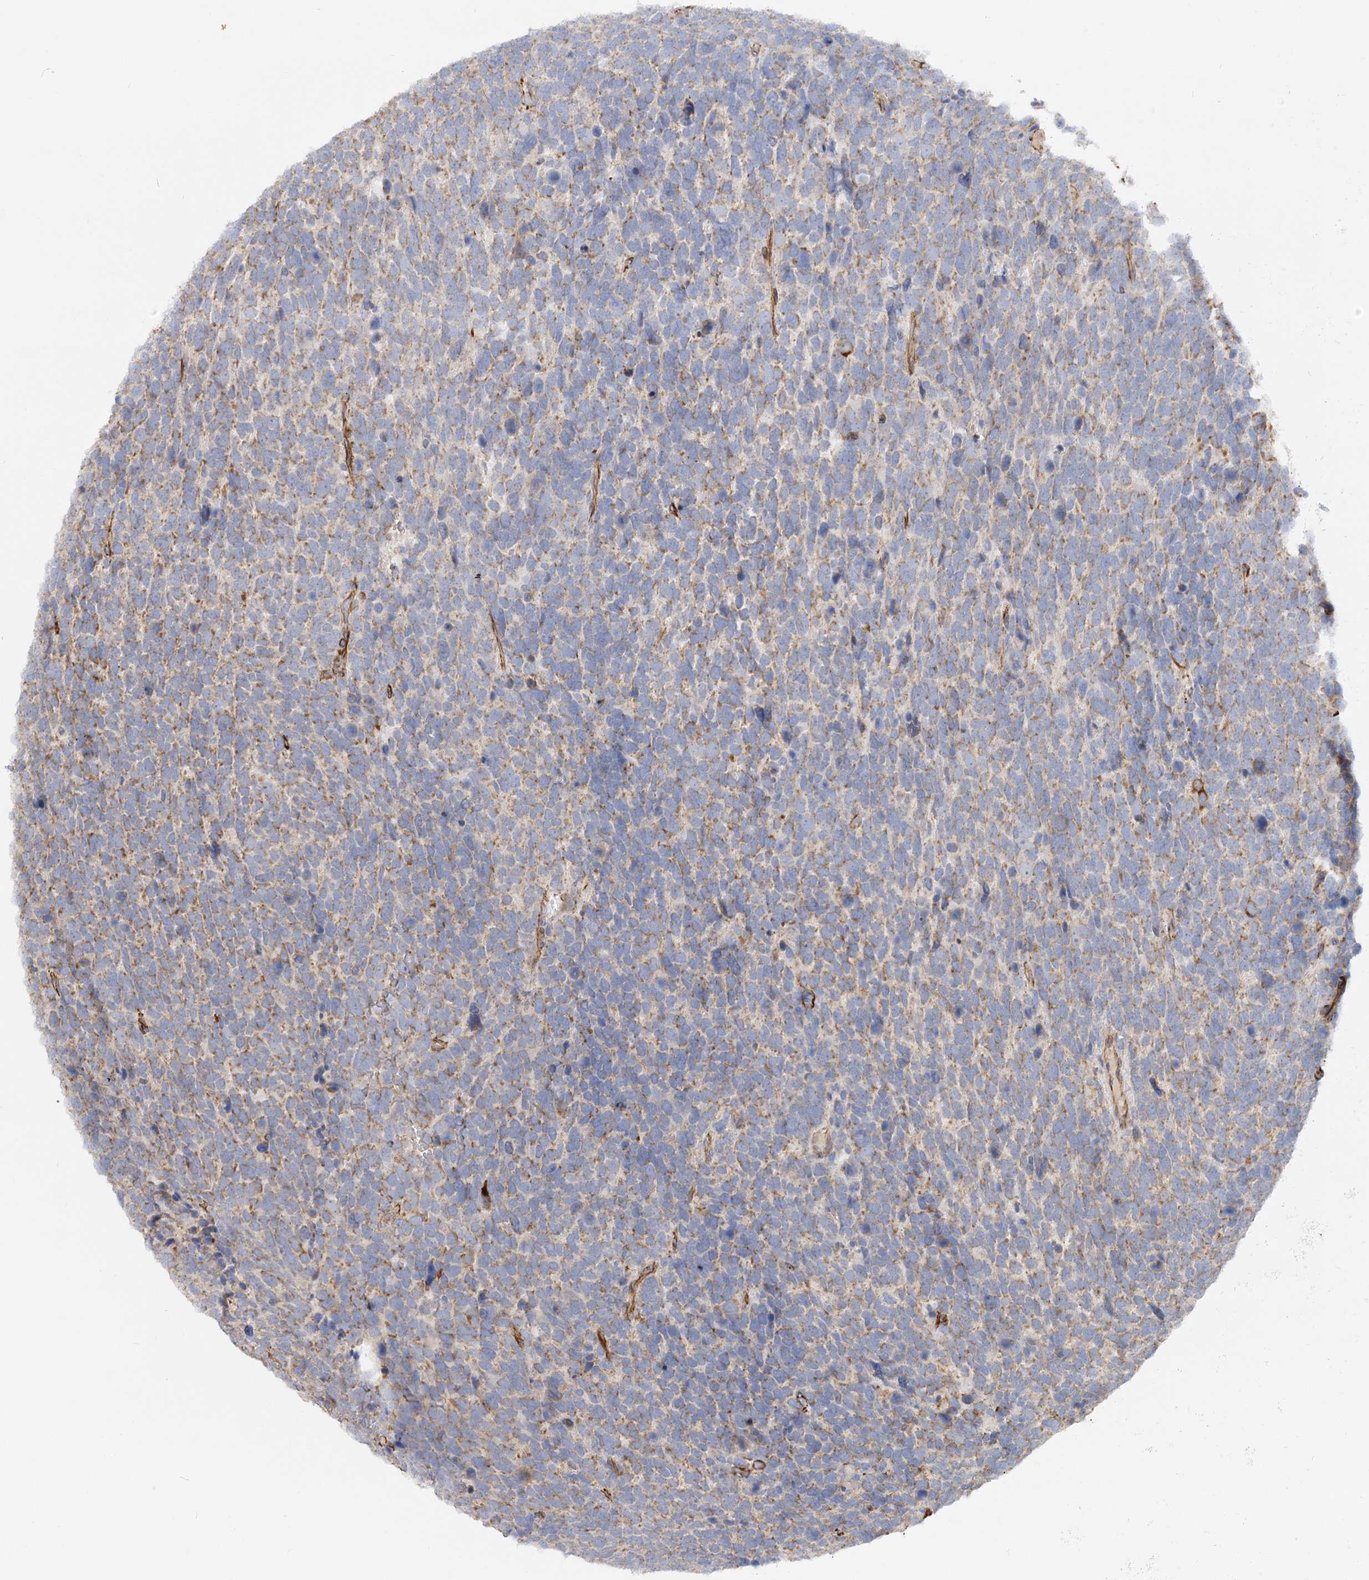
{"staining": {"intensity": "weak", "quantity": ">75%", "location": "cytoplasmic/membranous"}, "tissue": "urothelial cancer", "cell_type": "Tumor cells", "image_type": "cancer", "snomed": [{"axis": "morphology", "description": "Urothelial carcinoma, High grade"}, {"axis": "topography", "description": "Urinary bladder"}], "caption": "There is low levels of weak cytoplasmic/membranous staining in tumor cells of urothelial carcinoma (high-grade), as demonstrated by immunohistochemical staining (brown color).", "gene": "NELL2", "patient": {"sex": "female", "age": 82}}